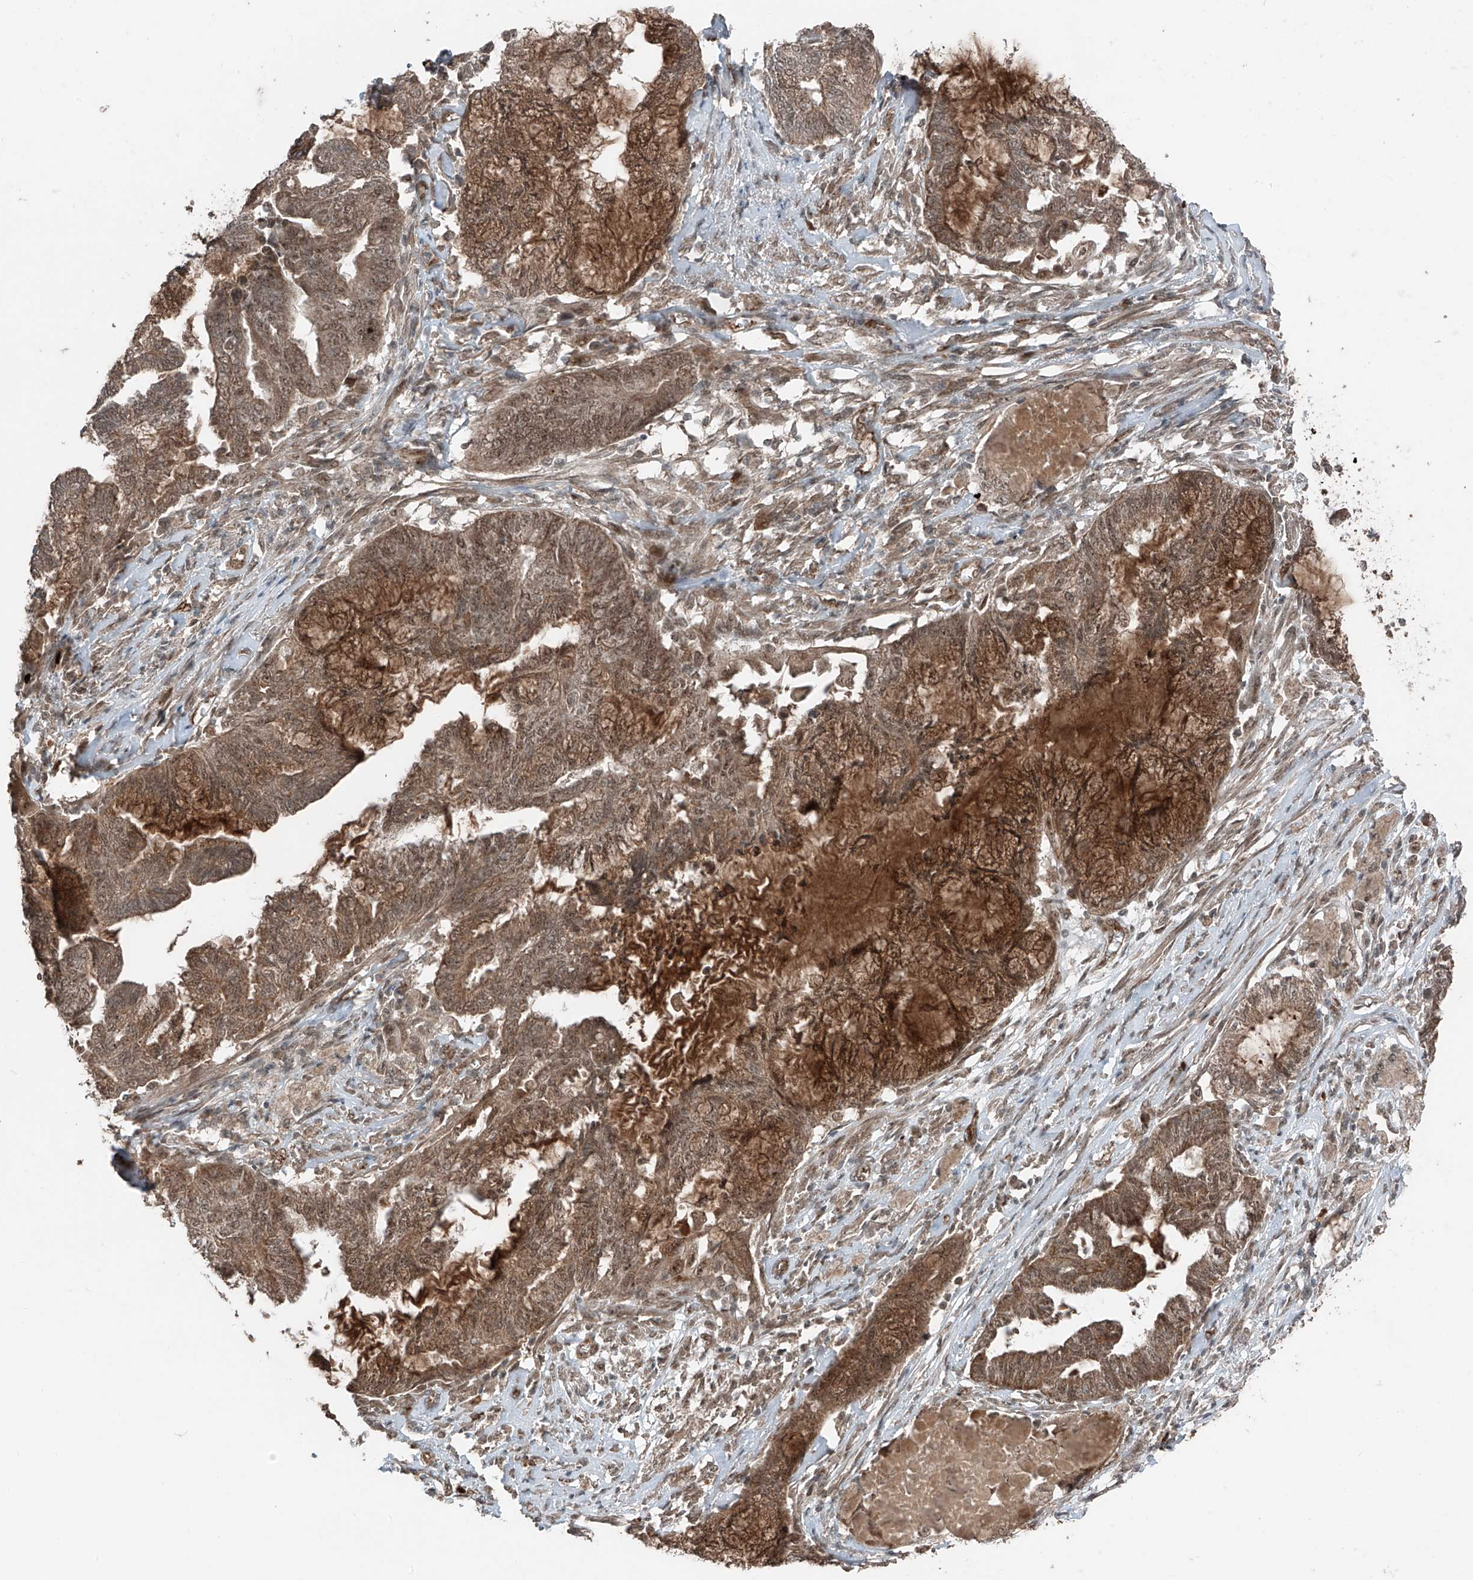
{"staining": {"intensity": "strong", "quantity": ">75%", "location": "cytoplasmic/membranous"}, "tissue": "endometrial cancer", "cell_type": "Tumor cells", "image_type": "cancer", "snomed": [{"axis": "morphology", "description": "Adenocarcinoma, NOS"}, {"axis": "topography", "description": "Endometrium"}], "caption": "This is an image of IHC staining of endometrial cancer (adenocarcinoma), which shows strong expression in the cytoplasmic/membranous of tumor cells.", "gene": "ZNF620", "patient": {"sex": "female", "age": 86}}